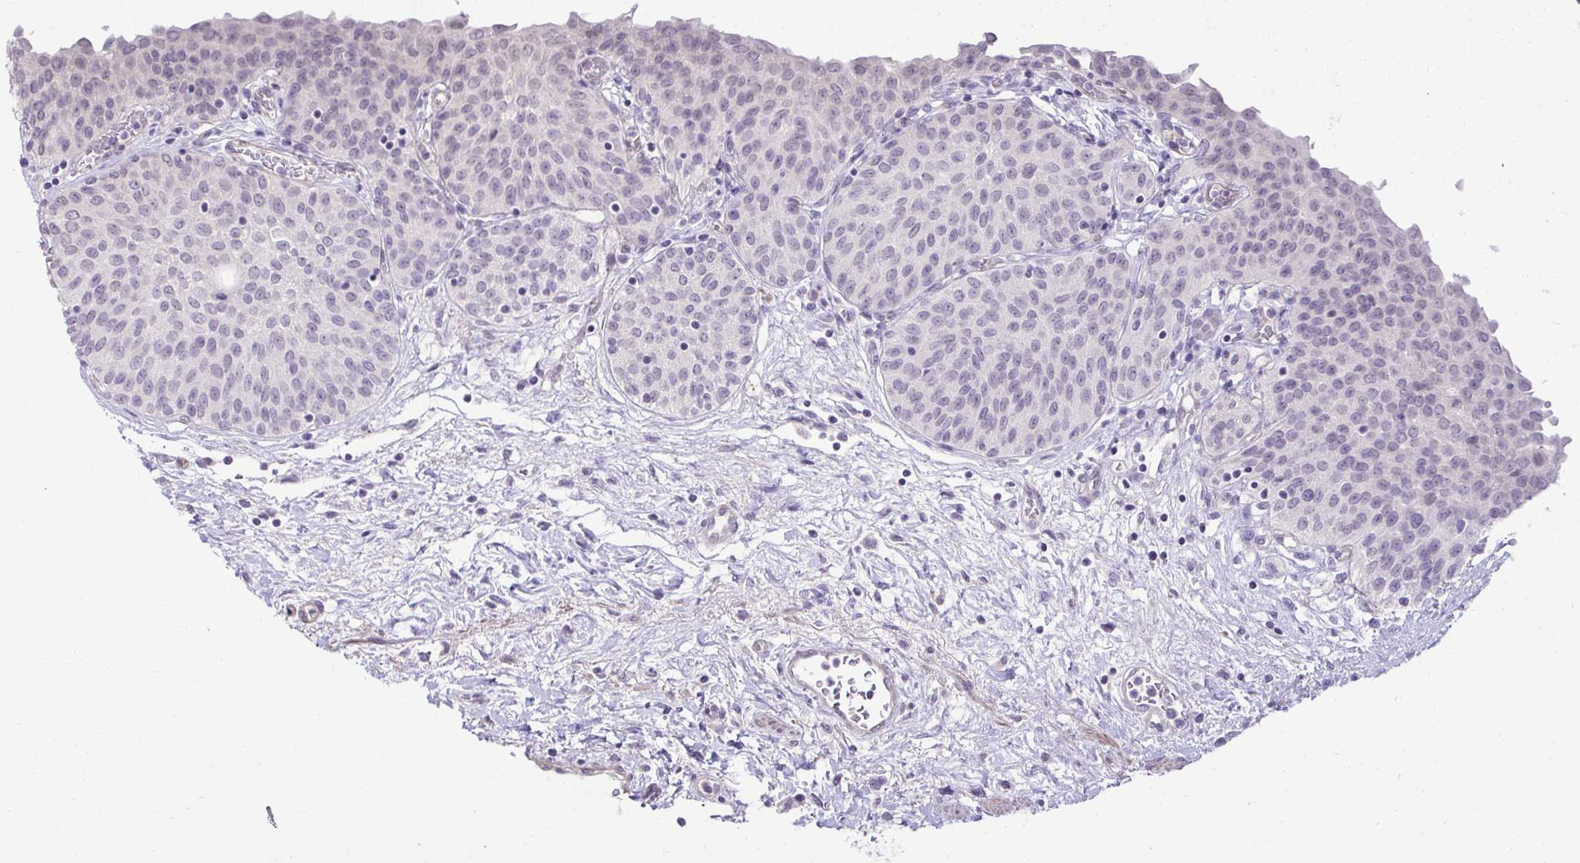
{"staining": {"intensity": "weak", "quantity": "25%-75%", "location": "nuclear"}, "tissue": "urinary bladder", "cell_type": "Urothelial cells", "image_type": "normal", "snomed": [{"axis": "morphology", "description": "Normal tissue, NOS"}, {"axis": "topography", "description": "Urinary bladder"}], "caption": "Unremarkable urinary bladder shows weak nuclear positivity in about 25%-75% of urothelial cells (IHC, brightfield microscopy, high magnification)..", "gene": "SLC30A3", "patient": {"sex": "male", "age": 68}}